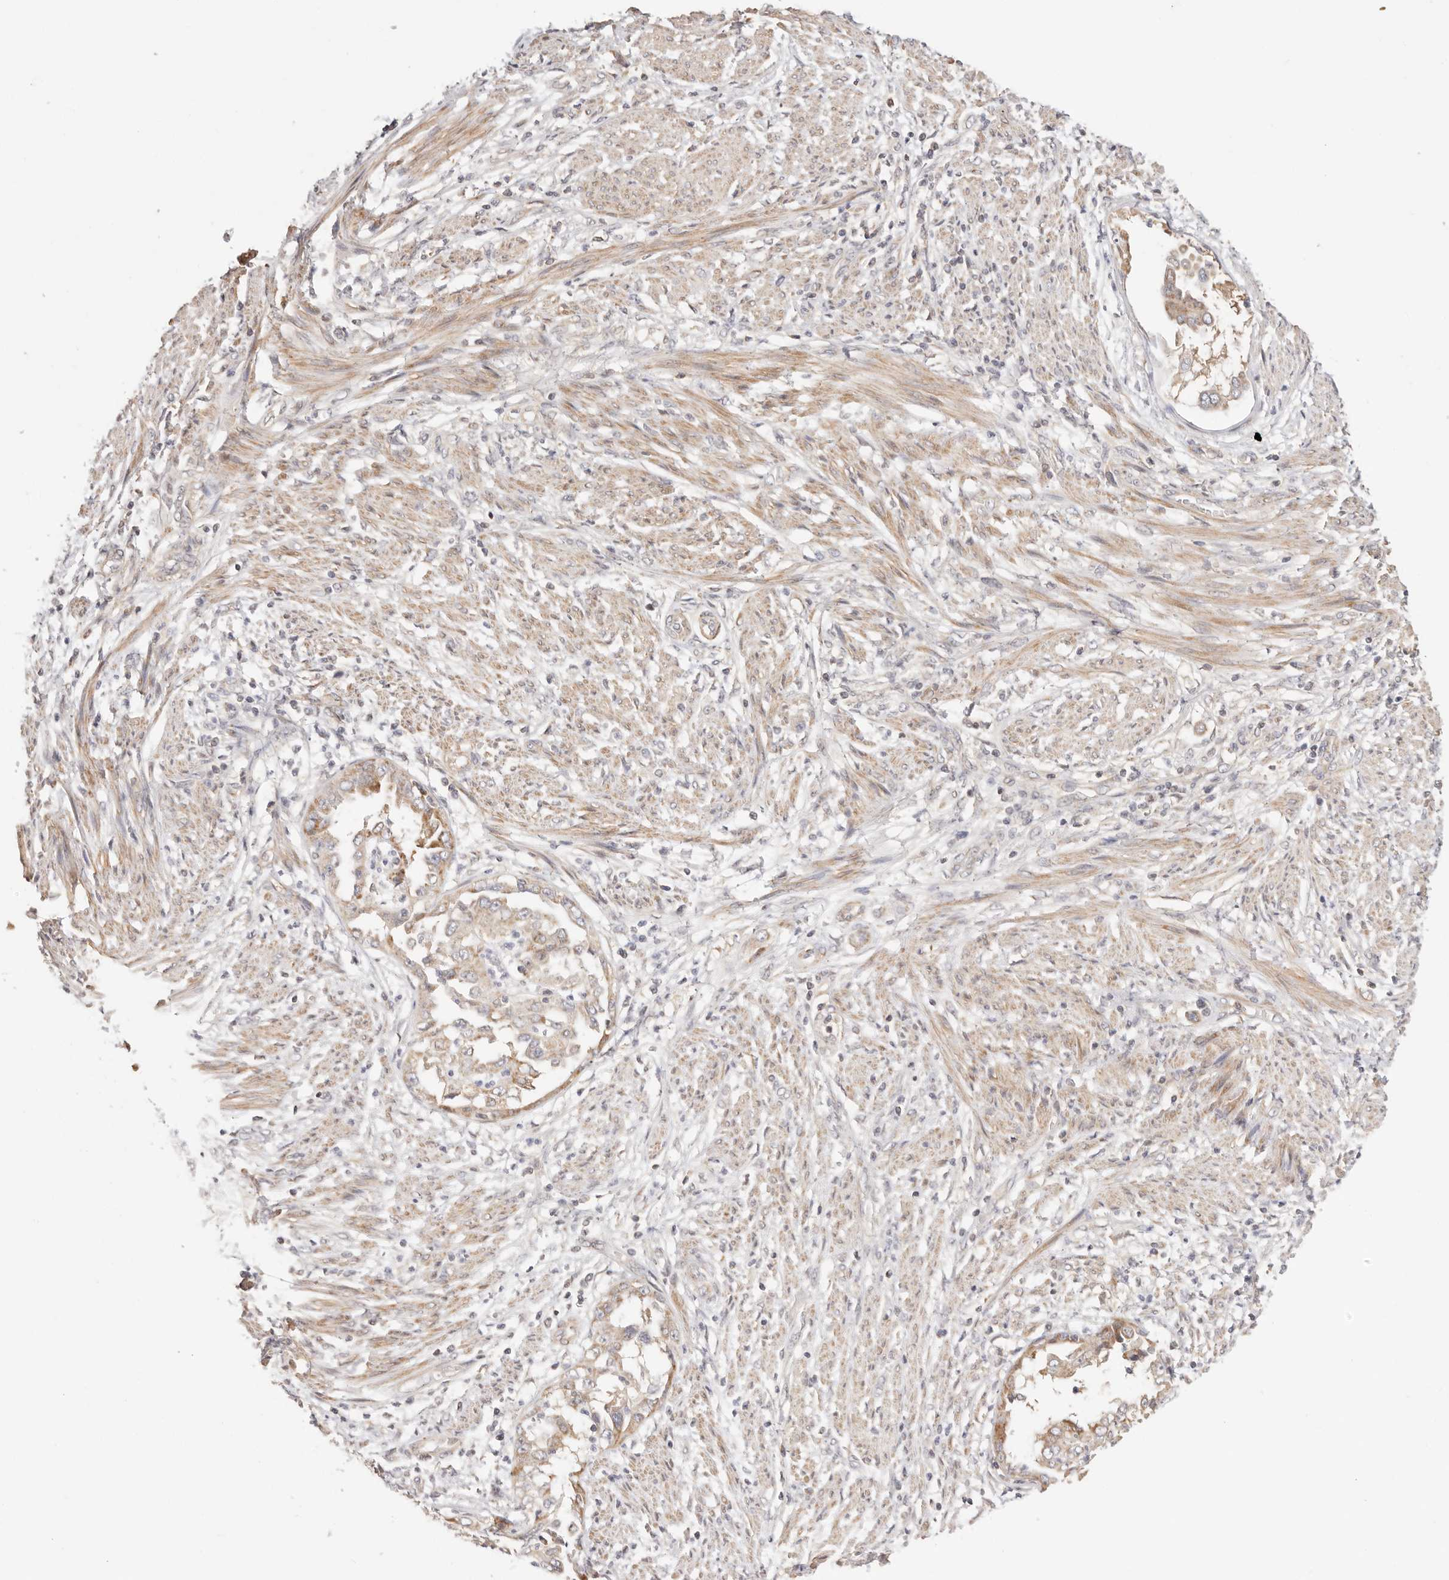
{"staining": {"intensity": "moderate", "quantity": ">75%", "location": "cytoplasmic/membranous"}, "tissue": "endometrial cancer", "cell_type": "Tumor cells", "image_type": "cancer", "snomed": [{"axis": "morphology", "description": "Adenocarcinoma, NOS"}, {"axis": "topography", "description": "Endometrium"}], "caption": "Moderate cytoplasmic/membranous protein positivity is appreciated in approximately >75% of tumor cells in endometrial cancer. Ihc stains the protein of interest in brown and the nuclei are stained blue.", "gene": "KCMF1", "patient": {"sex": "female", "age": 85}}